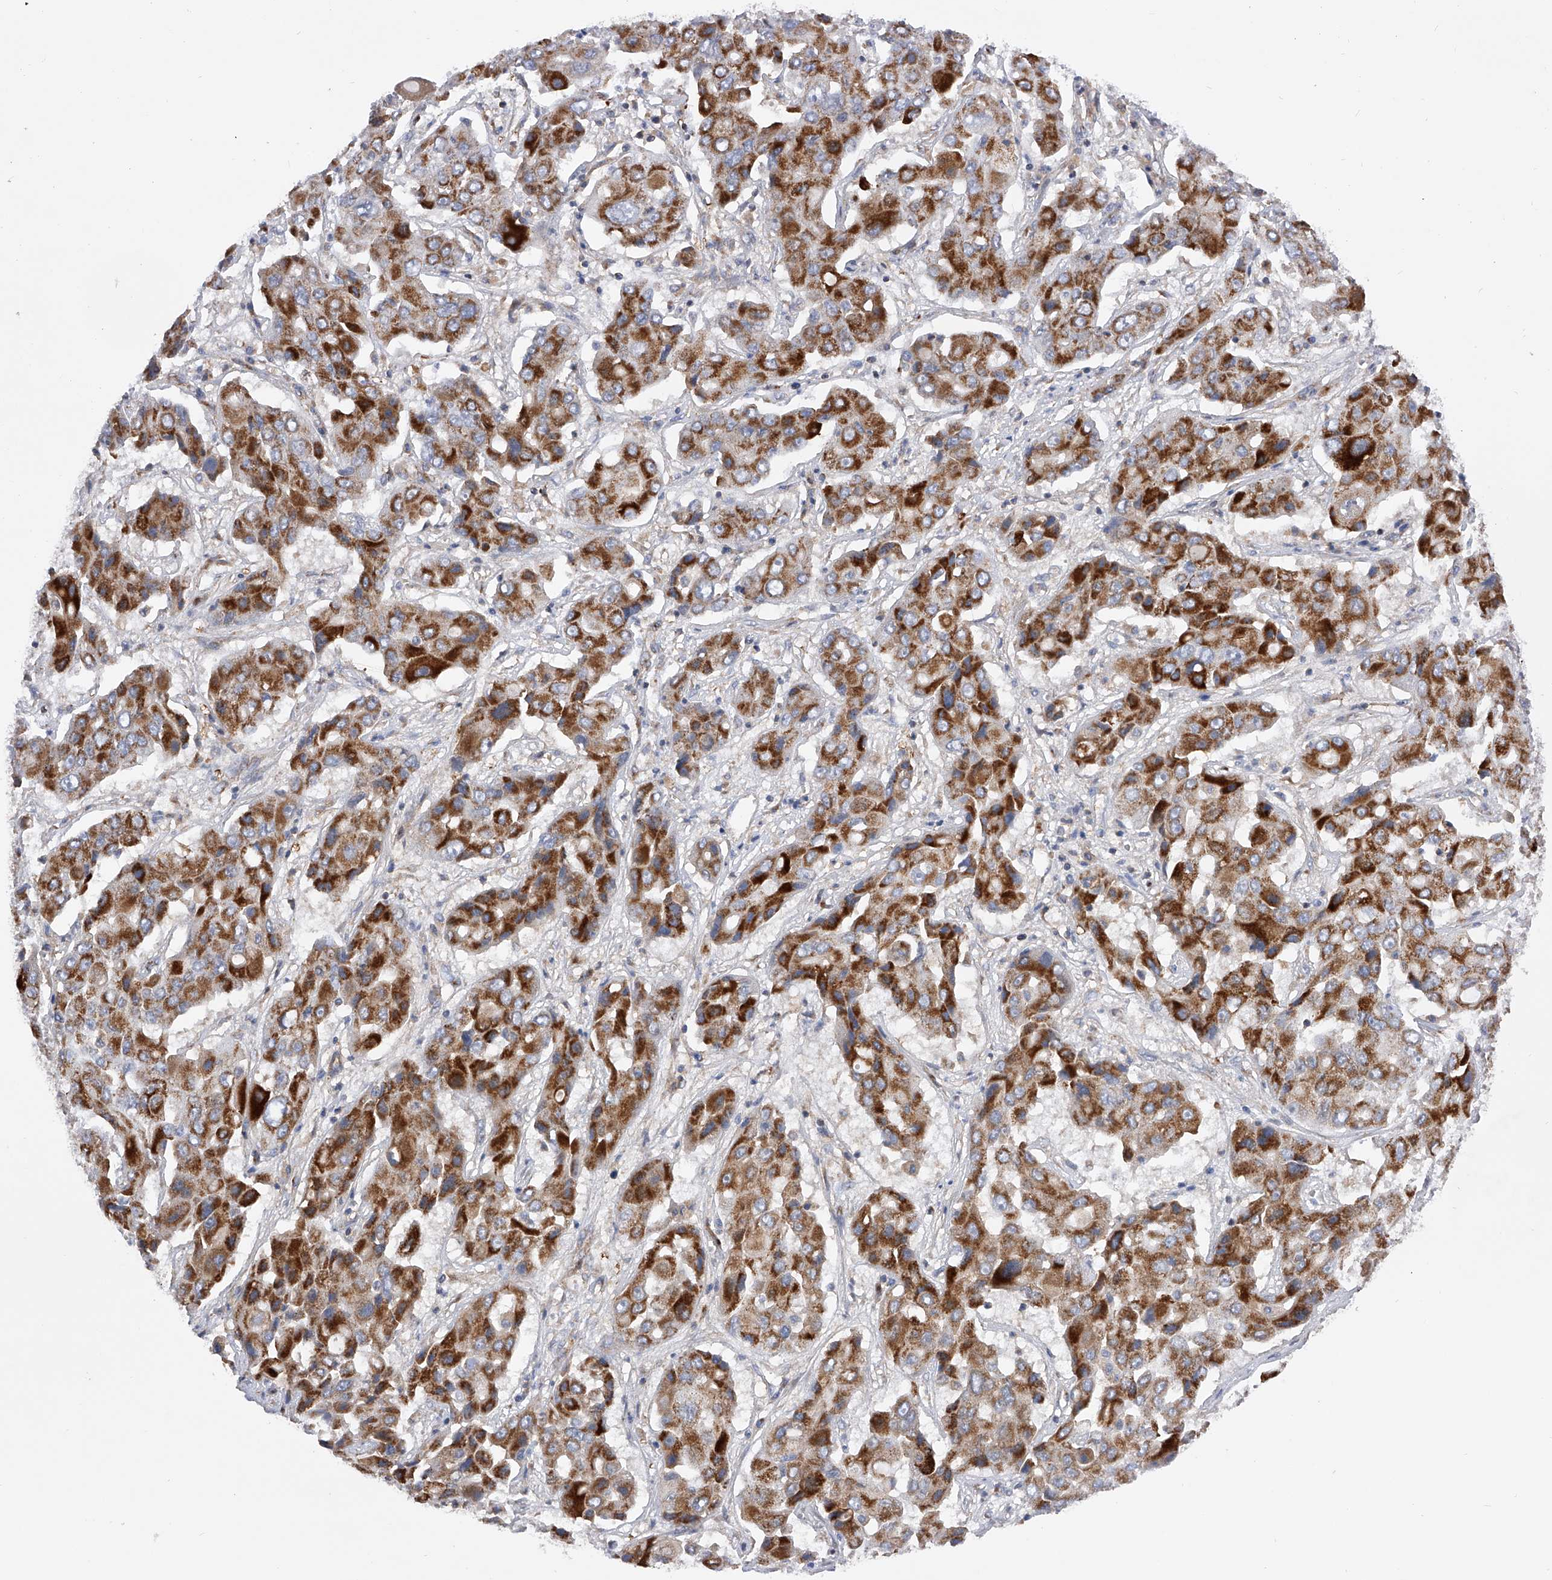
{"staining": {"intensity": "strong", "quantity": ">75%", "location": "cytoplasmic/membranous"}, "tissue": "liver cancer", "cell_type": "Tumor cells", "image_type": "cancer", "snomed": [{"axis": "morphology", "description": "Cholangiocarcinoma"}, {"axis": "topography", "description": "Liver"}], "caption": "Liver cancer stained with IHC exhibits strong cytoplasmic/membranous staining in about >75% of tumor cells.", "gene": "PDSS2", "patient": {"sex": "male", "age": 67}}